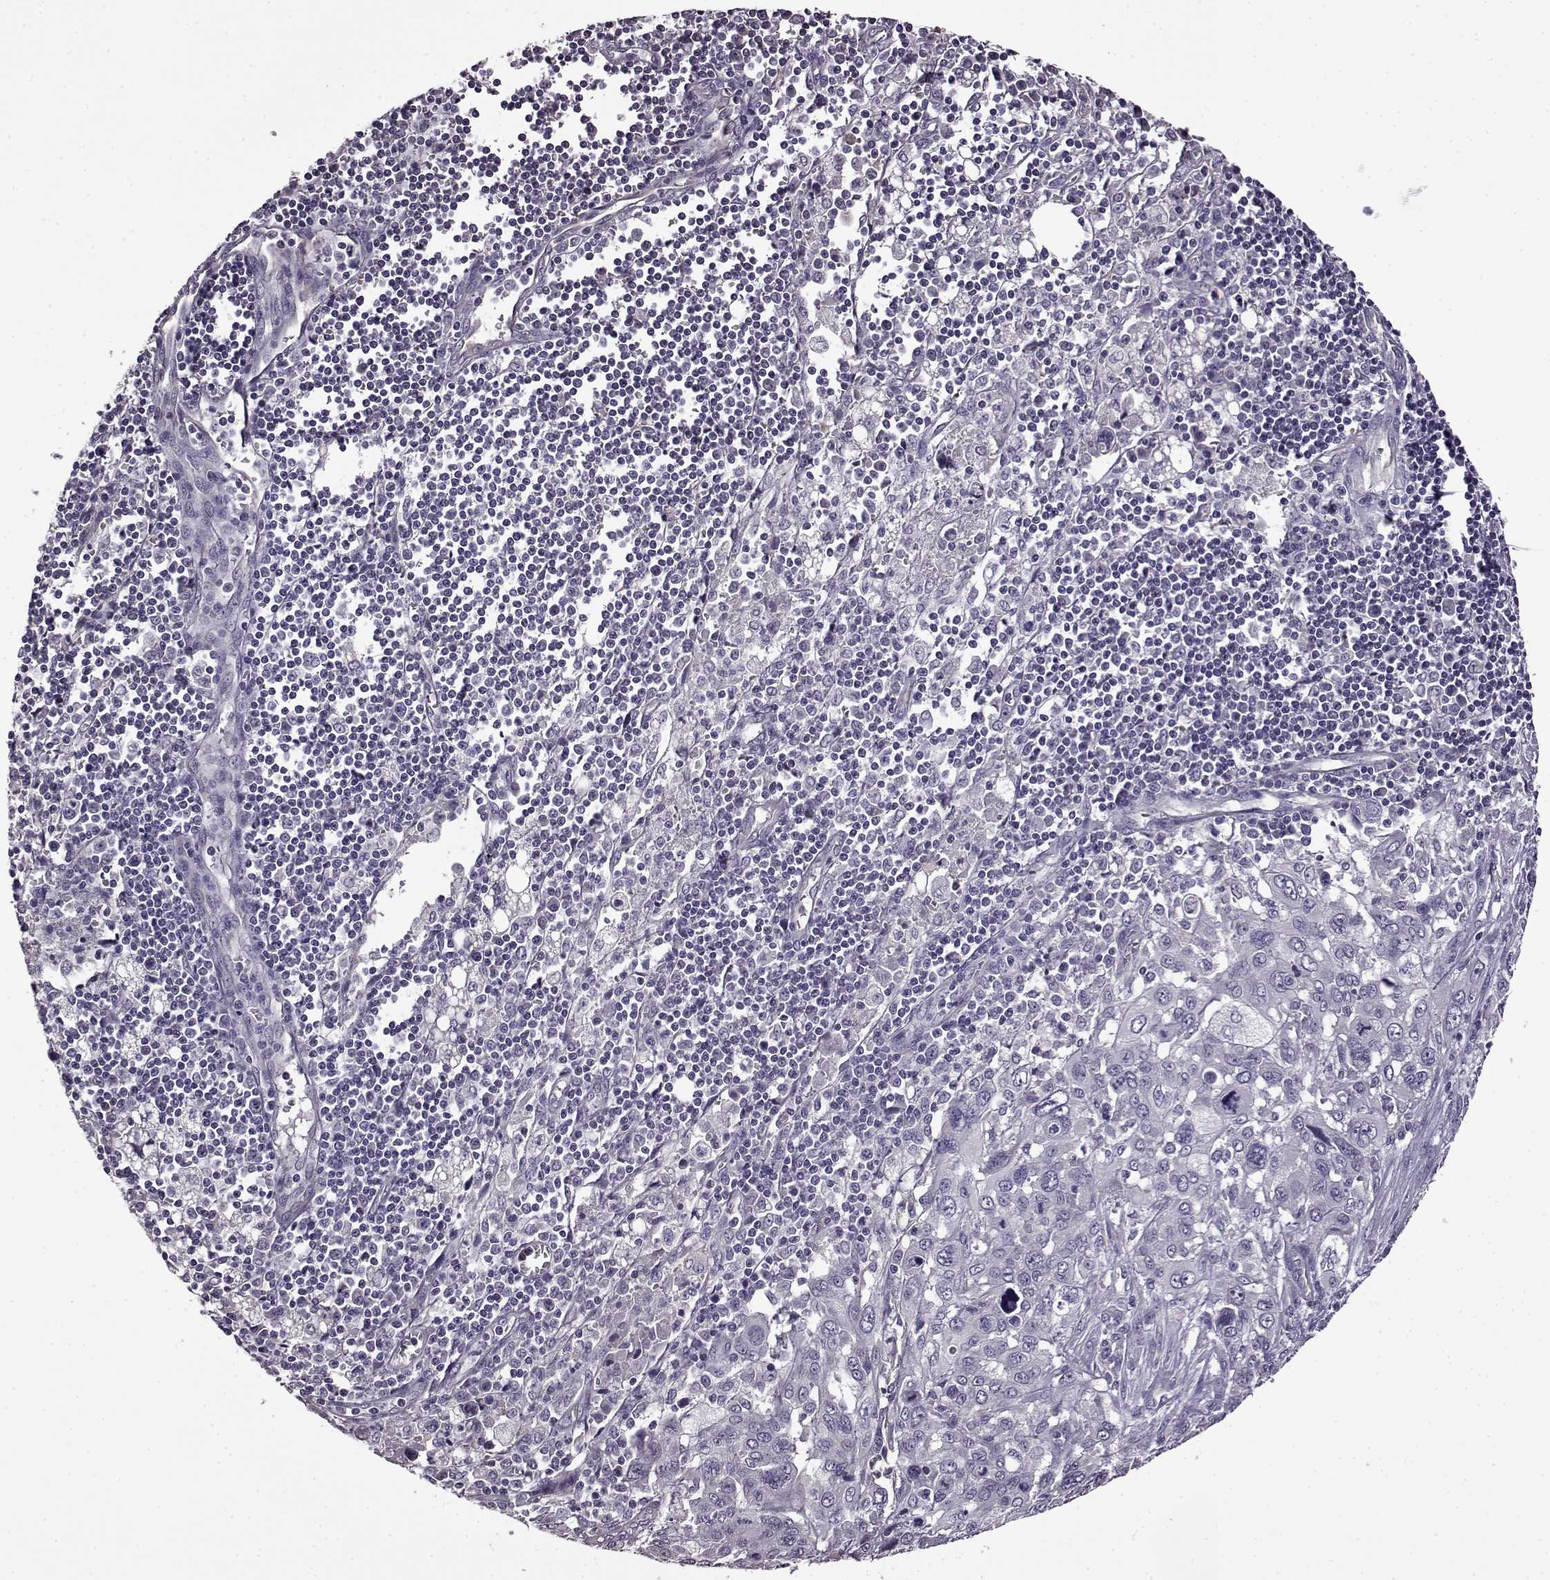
{"staining": {"intensity": "negative", "quantity": "none", "location": "none"}, "tissue": "pancreatic cancer", "cell_type": "Tumor cells", "image_type": "cancer", "snomed": [{"axis": "morphology", "description": "Adenocarcinoma, NOS"}, {"axis": "topography", "description": "Pancreas"}], "caption": "Tumor cells are negative for protein expression in human pancreatic adenocarcinoma.", "gene": "EDDM3B", "patient": {"sex": "male", "age": 47}}